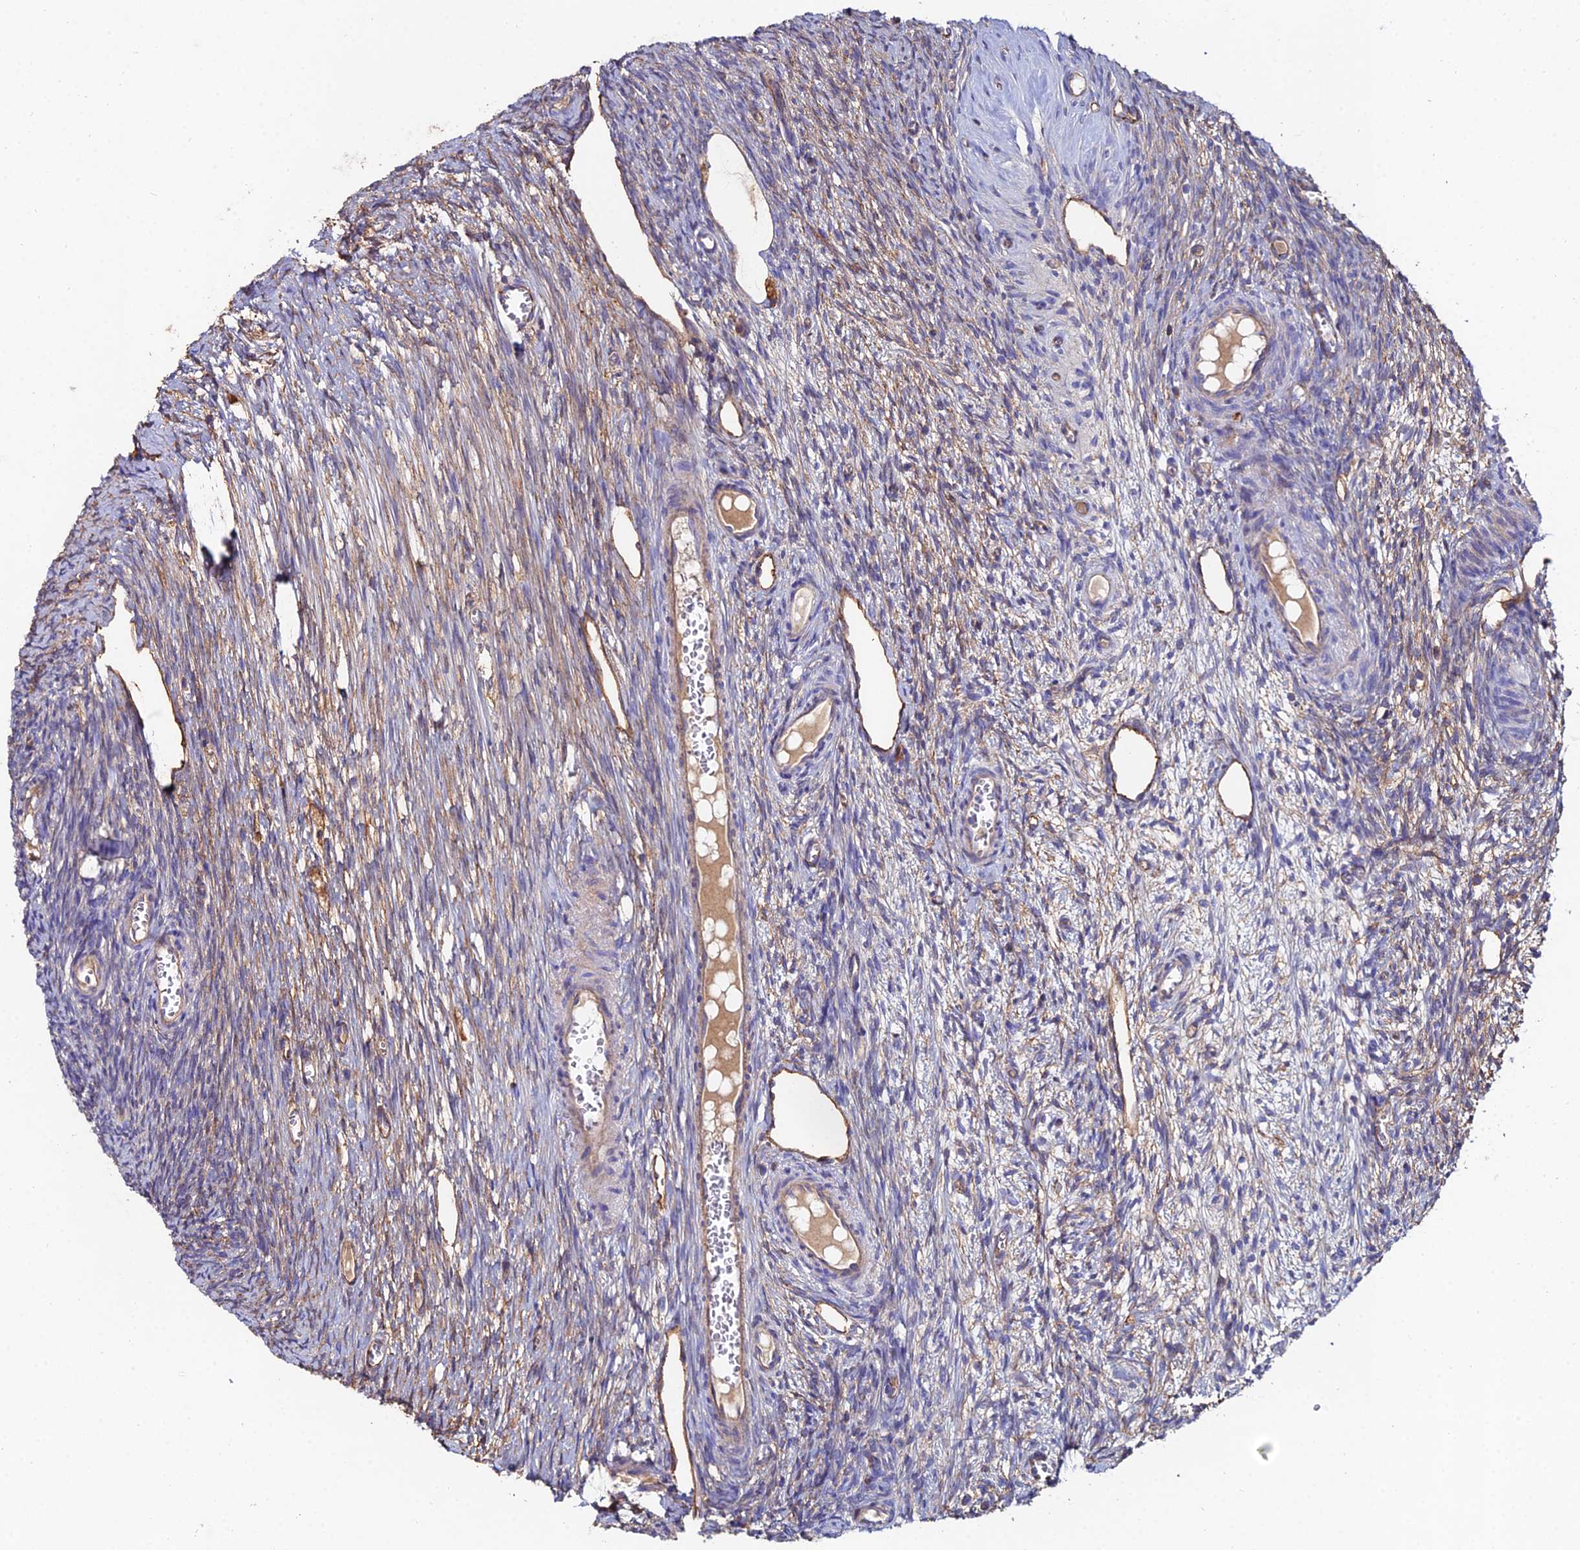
{"staining": {"intensity": "negative", "quantity": "none", "location": "none"}, "tissue": "ovary", "cell_type": "Follicle cells", "image_type": "normal", "snomed": [{"axis": "morphology", "description": "Normal tissue, NOS"}, {"axis": "topography", "description": "Ovary"}], "caption": "The histopathology image exhibits no staining of follicle cells in unremarkable ovary.", "gene": "C6", "patient": {"sex": "female", "age": 44}}